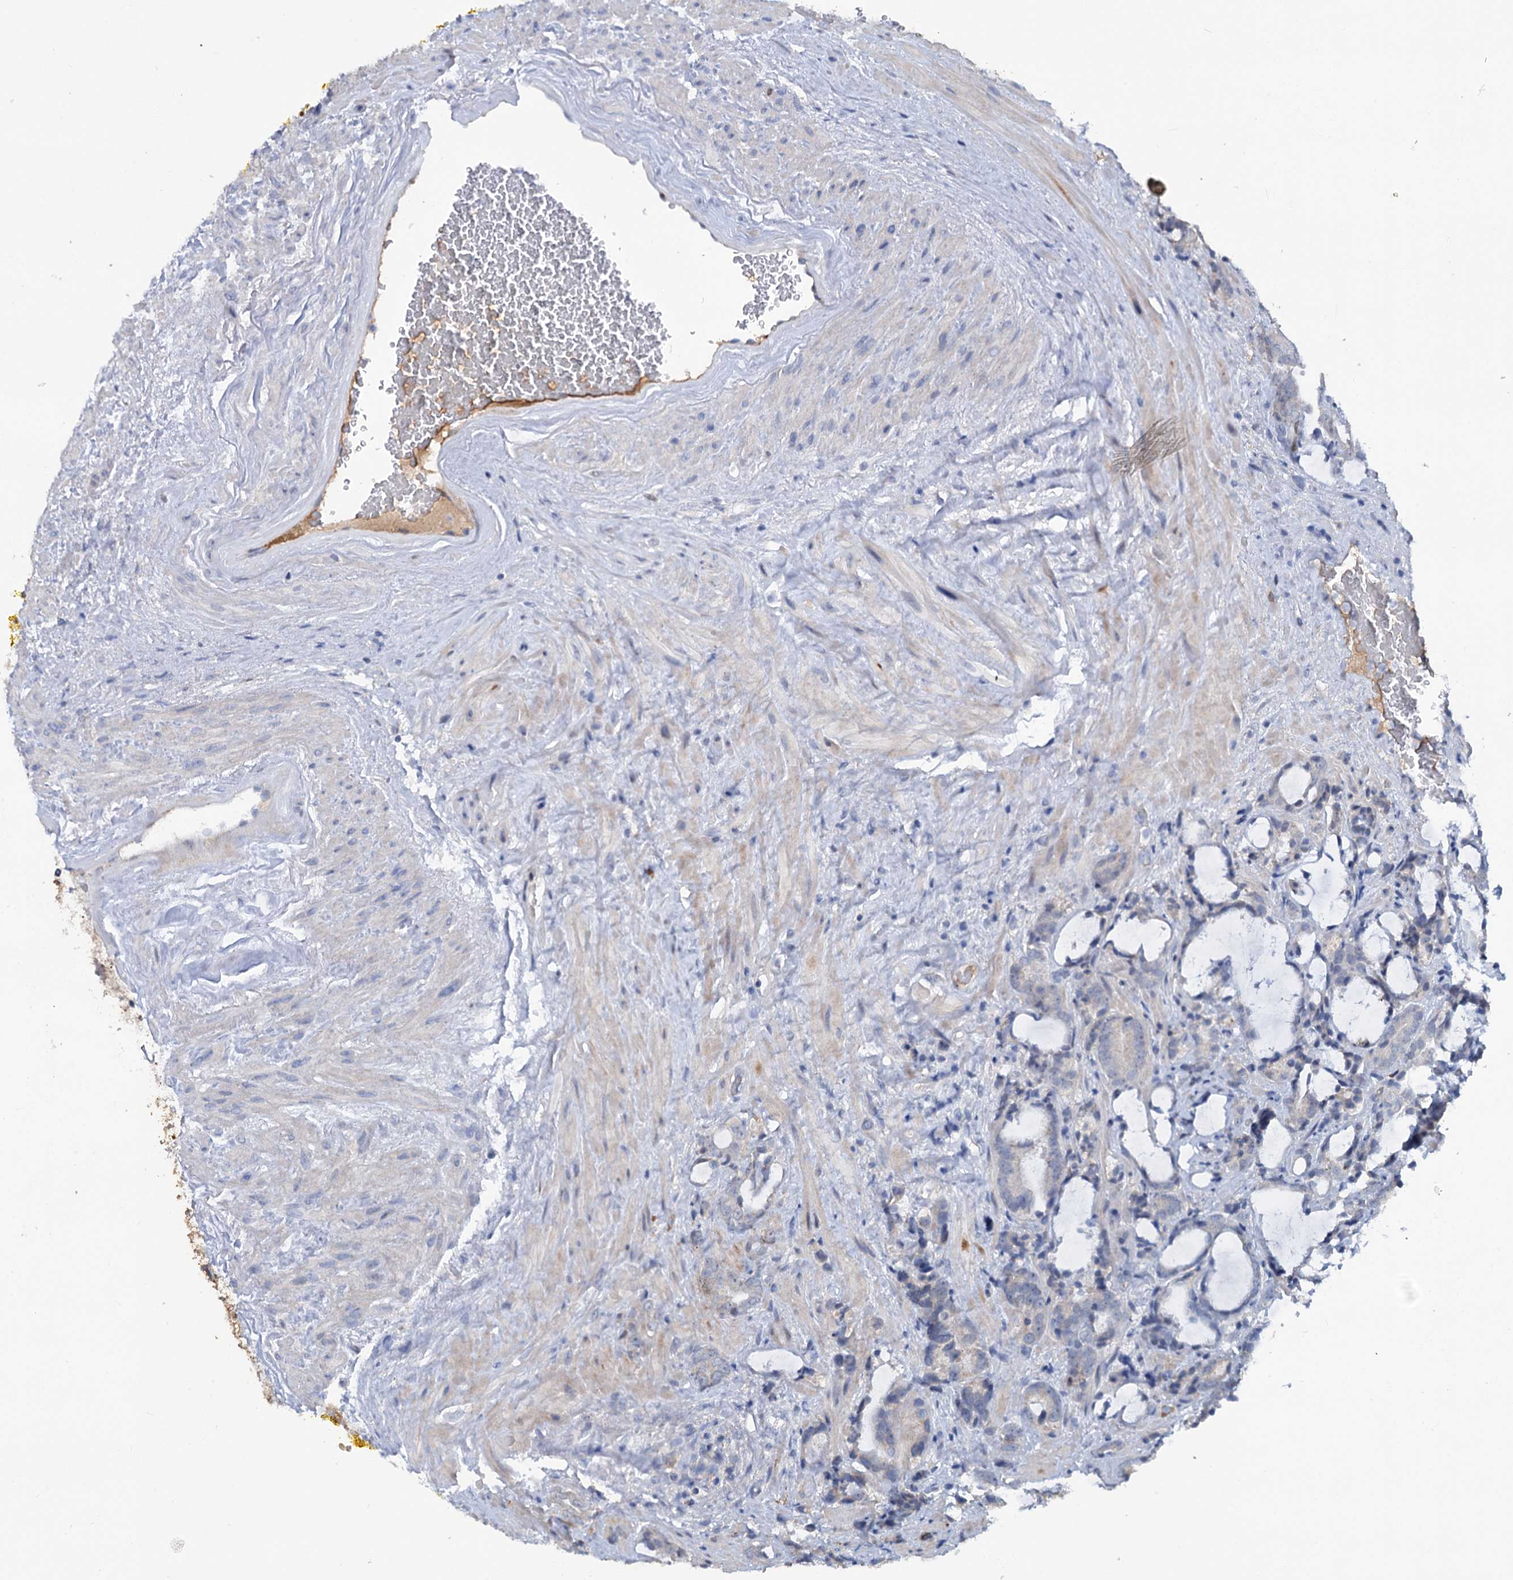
{"staining": {"intensity": "weak", "quantity": "<25%", "location": "cytoplasmic/membranous"}, "tissue": "prostate cancer", "cell_type": "Tumor cells", "image_type": "cancer", "snomed": [{"axis": "morphology", "description": "Adenocarcinoma, High grade"}, {"axis": "topography", "description": "Prostate and seminal vesicle, NOS"}], "caption": "Immunohistochemistry micrograph of human prostate cancer stained for a protein (brown), which demonstrates no staining in tumor cells.", "gene": "FAM111B", "patient": {"sex": "male", "age": 67}}